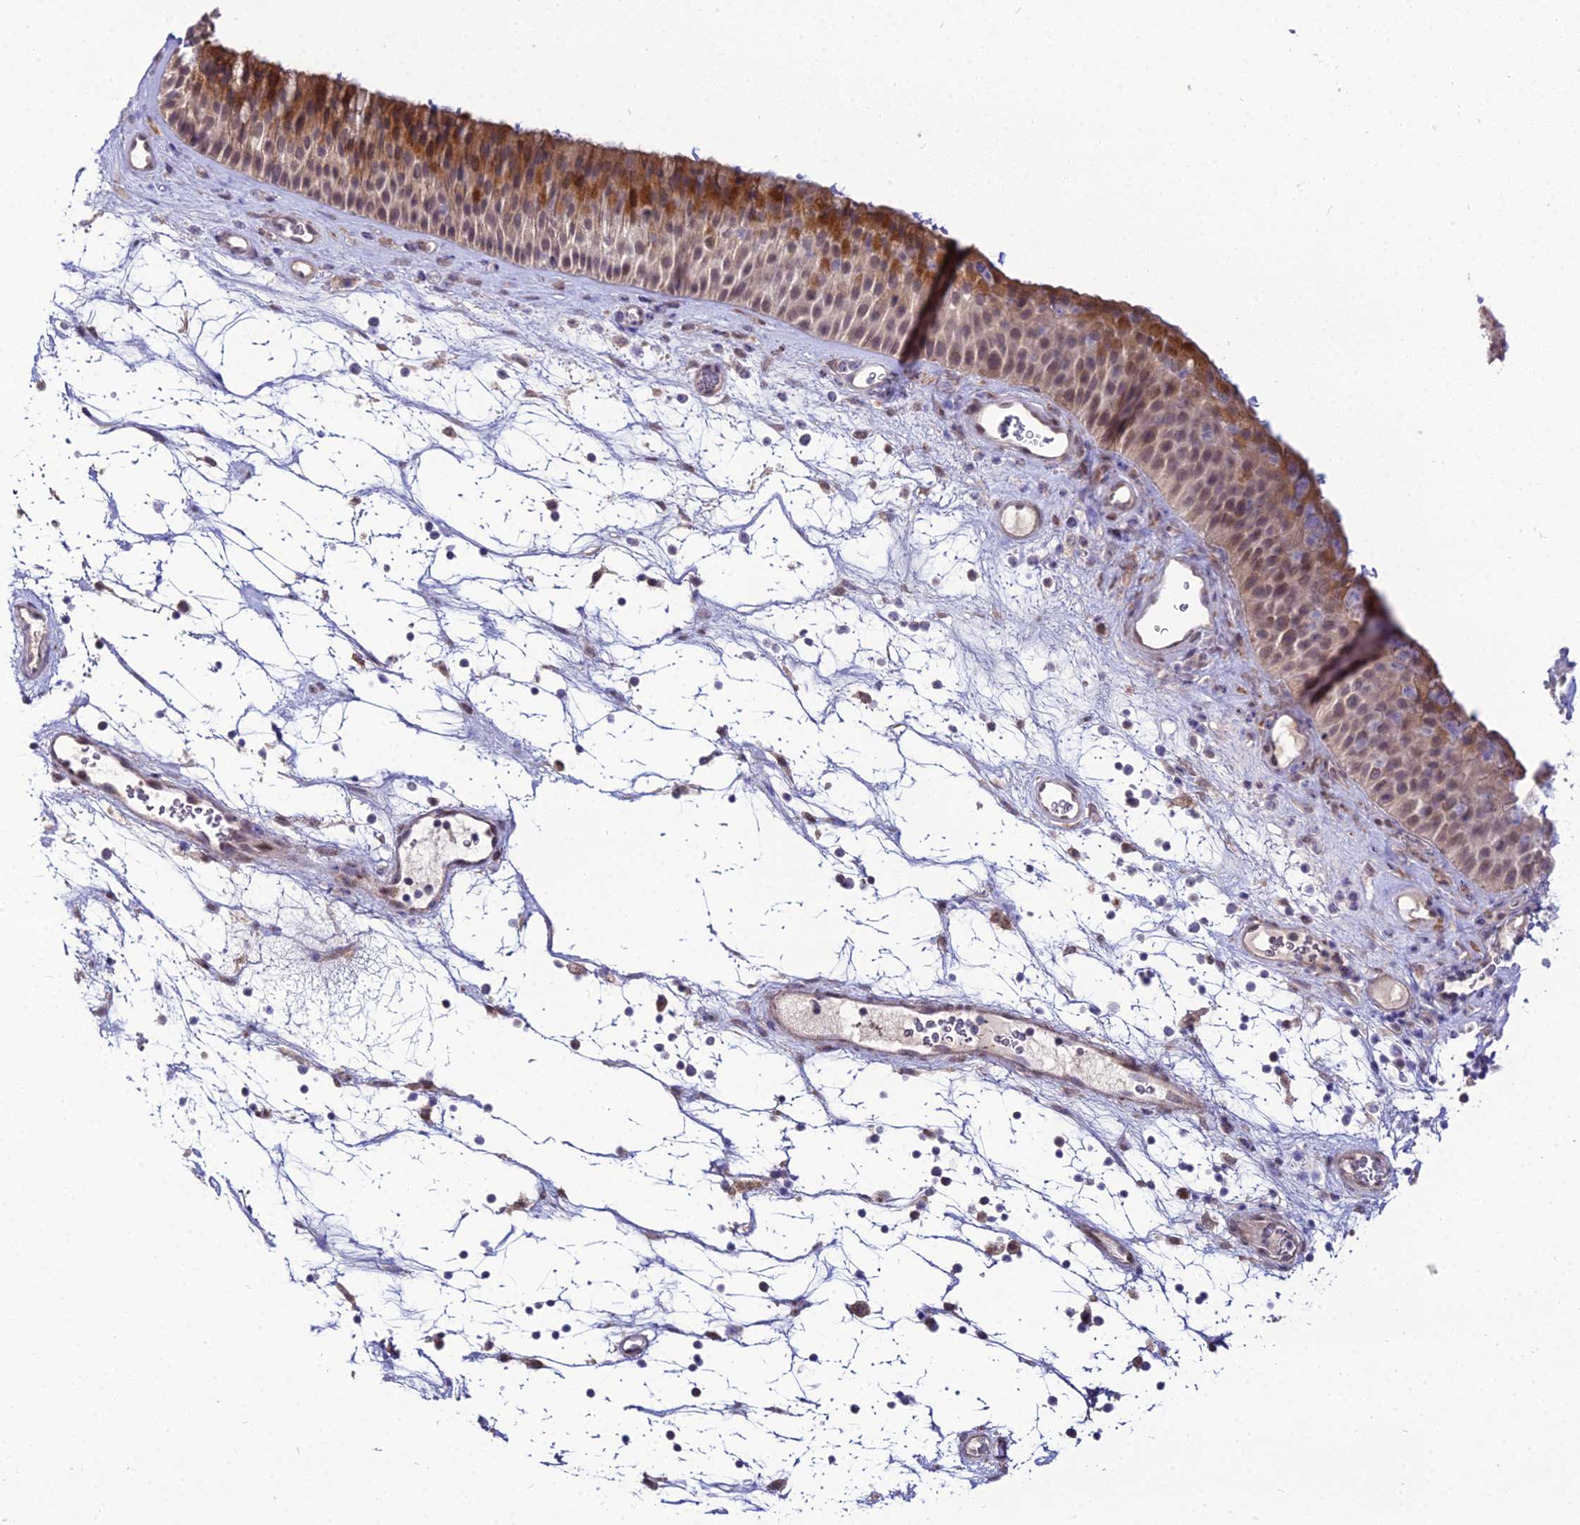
{"staining": {"intensity": "moderate", "quantity": ">75%", "location": "cytoplasmic/membranous"}, "tissue": "nasopharynx", "cell_type": "Respiratory epithelial cells", "image_type": "normal", "snomed": [{"axis": "morphology", "description": "Normal tissue, NOS"}, {"axis": "topography", "description": "Nasopharynx"}], "caption": "The micrograph exhibits a brown stain indicating the presence of a protein in the cytoplasmic/membranous of respiratory epithelial cells in nasopharynx.", "gene": "TROAP", "patient": {"sex": "male", "age": 64}}